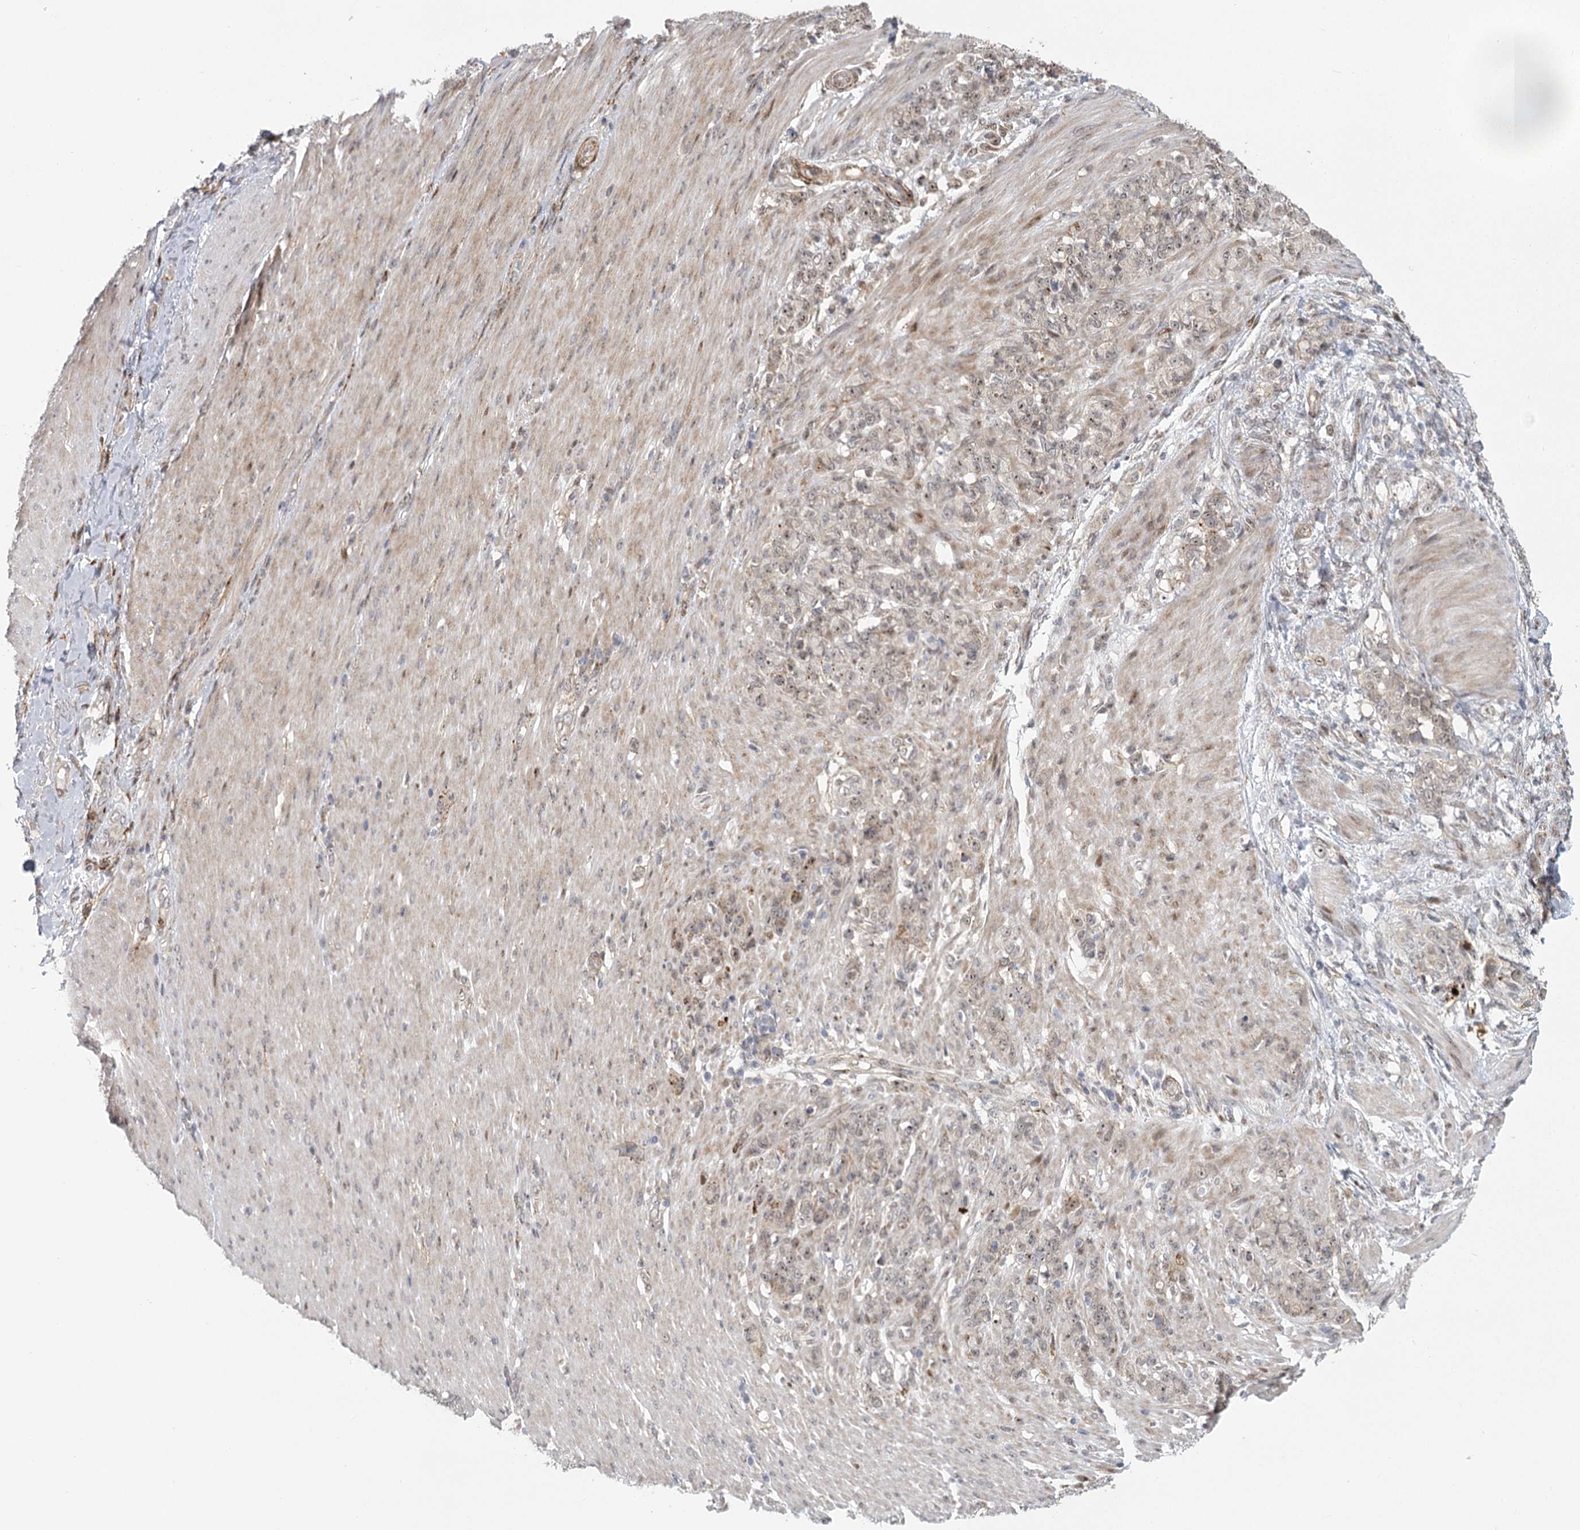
{"staining": {"intensity": "weak", "quantity": ">75%", "location": "nuclear"}, "tissue": "stomach cancer", "cell_type": "Tumor cells", "image_type": "cancer", "snomed": [{"axis": "morphology", "description": "Adenocarcinoma, NOS"}, {"axis": "topography", "description": "Stomach"}], "caption": "Immunohistochemical staining of stomach adenocarcinoma demonstrates low levels of weak nuclear expression in about >75% of tumor cells.", "gene": "PARM1", "patient": {"sex": "female", "age": 79}}